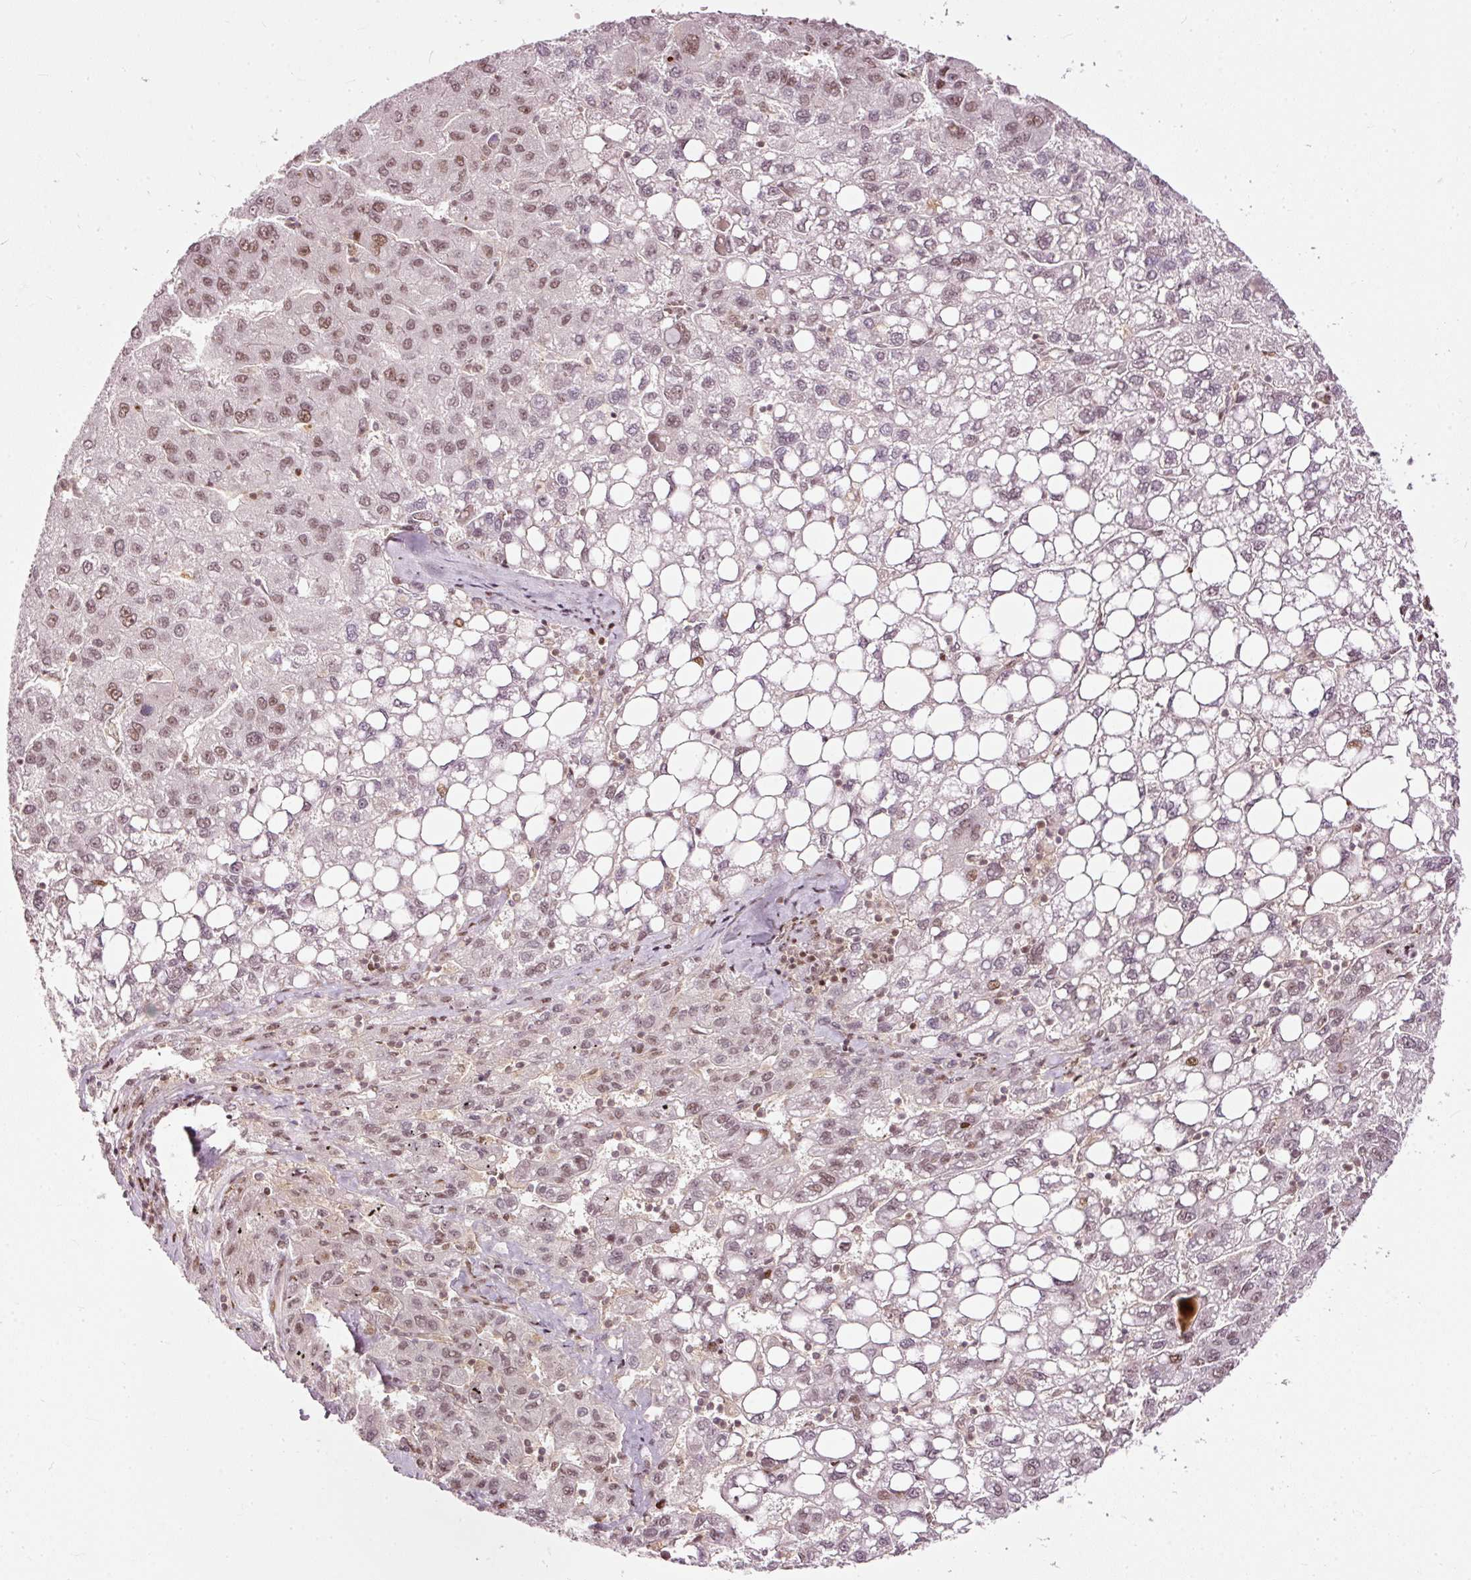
{"staining": {"intensity": "moderate", "quantity": ">75%", "location": "nuclear"}, "tissue": "liver cancer", "cell_type": "Tumor cells", "image_type": "cancer", "snomed": [{"axis": "morphology", "description": "Carcinoma, Hepatocellular, NOS"}, {"axis": "topography", "description": "Liver"}], "caption": "Hepatocellular carcinoma (liver) was stained to show a protein in brown. There is medium levels of moderate nuclear staining in approximately >75% of tumor cells.", "gene": "ZNF778", "patient": {"sex": "female", "age": 82}}